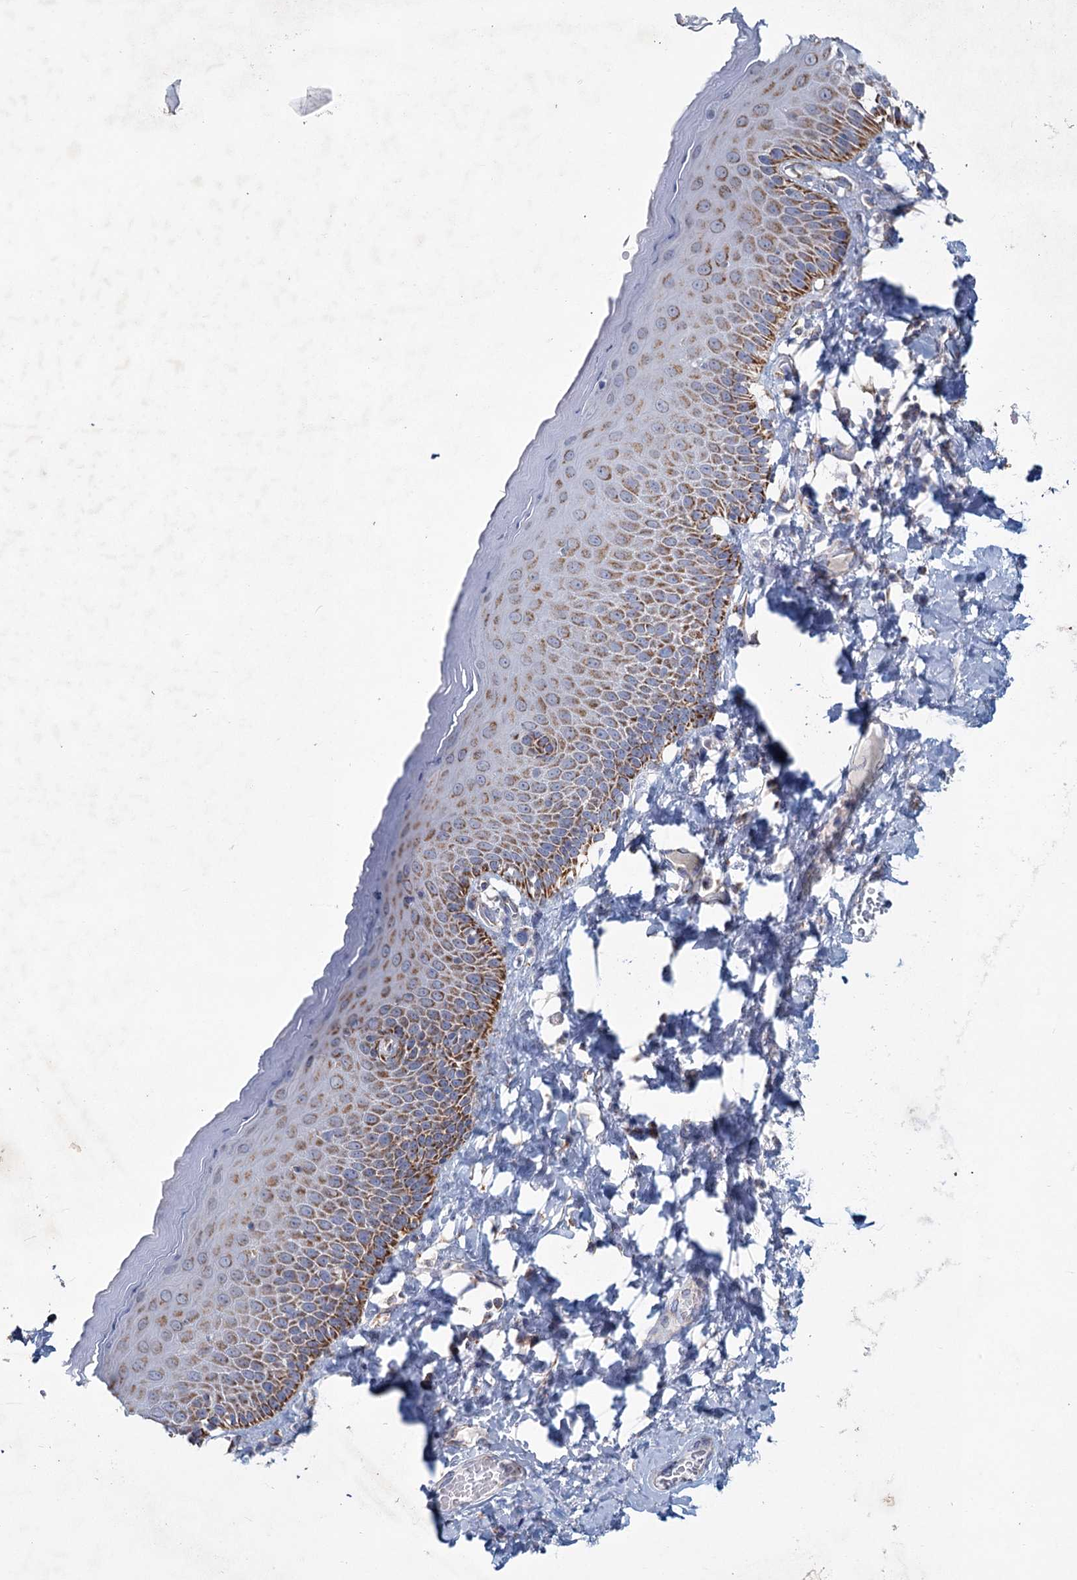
{"staining": {"intensity": "moderate", "quantity": ">75%", "location": "cytoplasmic/membranous"}, "tissue": "skin", "cell_type": "Epidermal cells", "image_type": "normal", "snomed": [{"axis": "morphology", "description": "Normal tissue, NOS"}, {"axis": "topography", "description": "Anal"}], "caption": "Epidermal cells demonstrate moderate cytoplasmic/membranous positivity in approximately >75% of cells in normal skin. Immunohistochemistry (ihc) stains the protein in brown and the nuclei are stained blue.", "gene": "NDUFC2", "patient": {"sex": "male", "age": 69}}